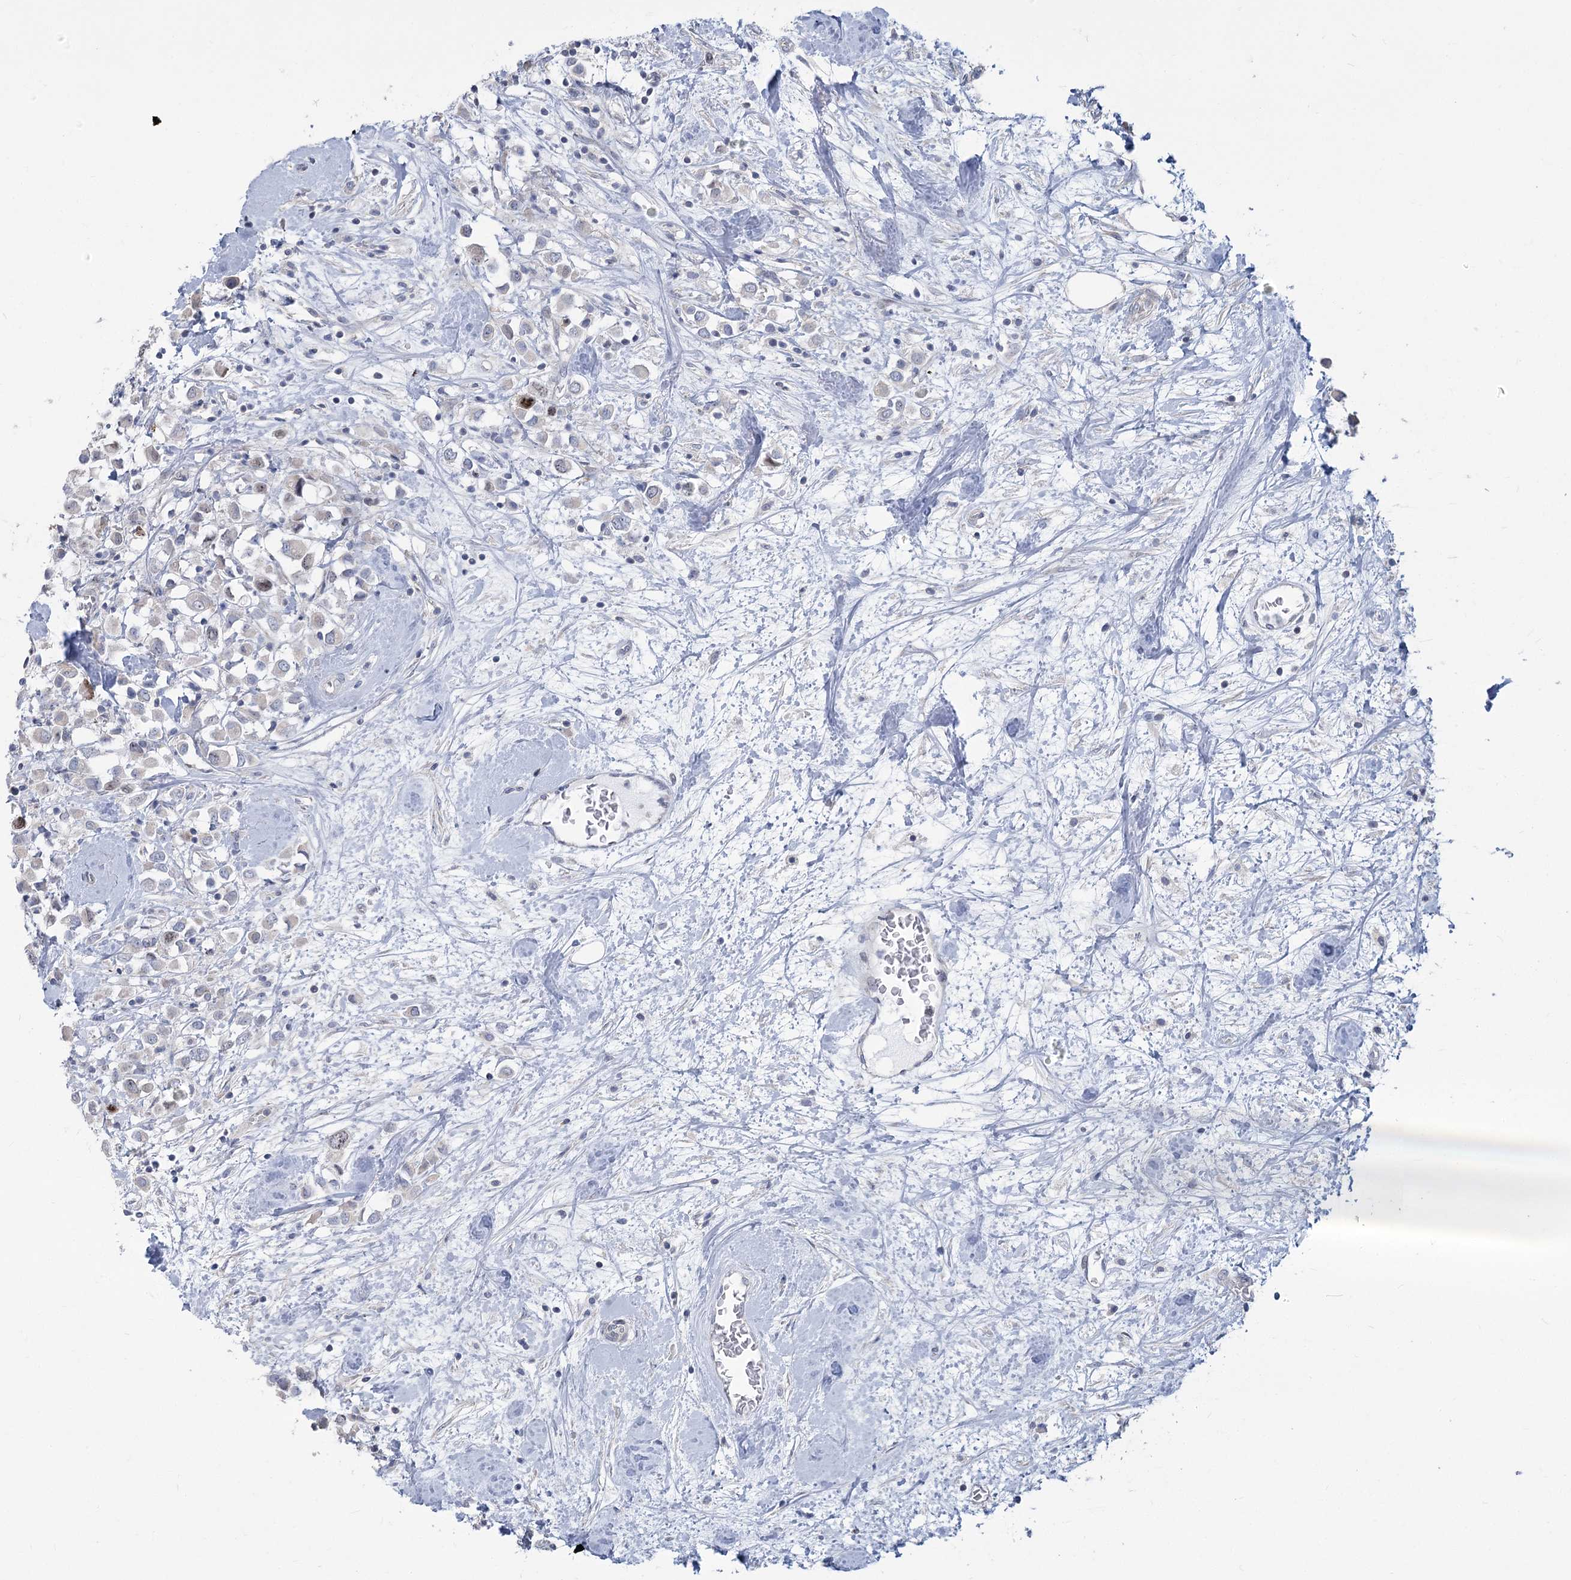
{"staining": {"intensity": "moderate", "quantity": "<25%", "location": "nuclear"}, "tissue": "breast cancer", "cell_type": "Tumor cells", "image_type": "cancer", "snomed": [{"axis": "morphology", "description": "Duct carcinoma"}, {"axis": "topography", "description": "Breast"}], "caption": "Breast intraductal carcinoma tissue reveals moderate nuclear positivity in approximately <25% of tumor cells, visualized by immunohistochemistry.", "gene": "ABITRAM", "patient": {"sex": "female", "age": 61}}